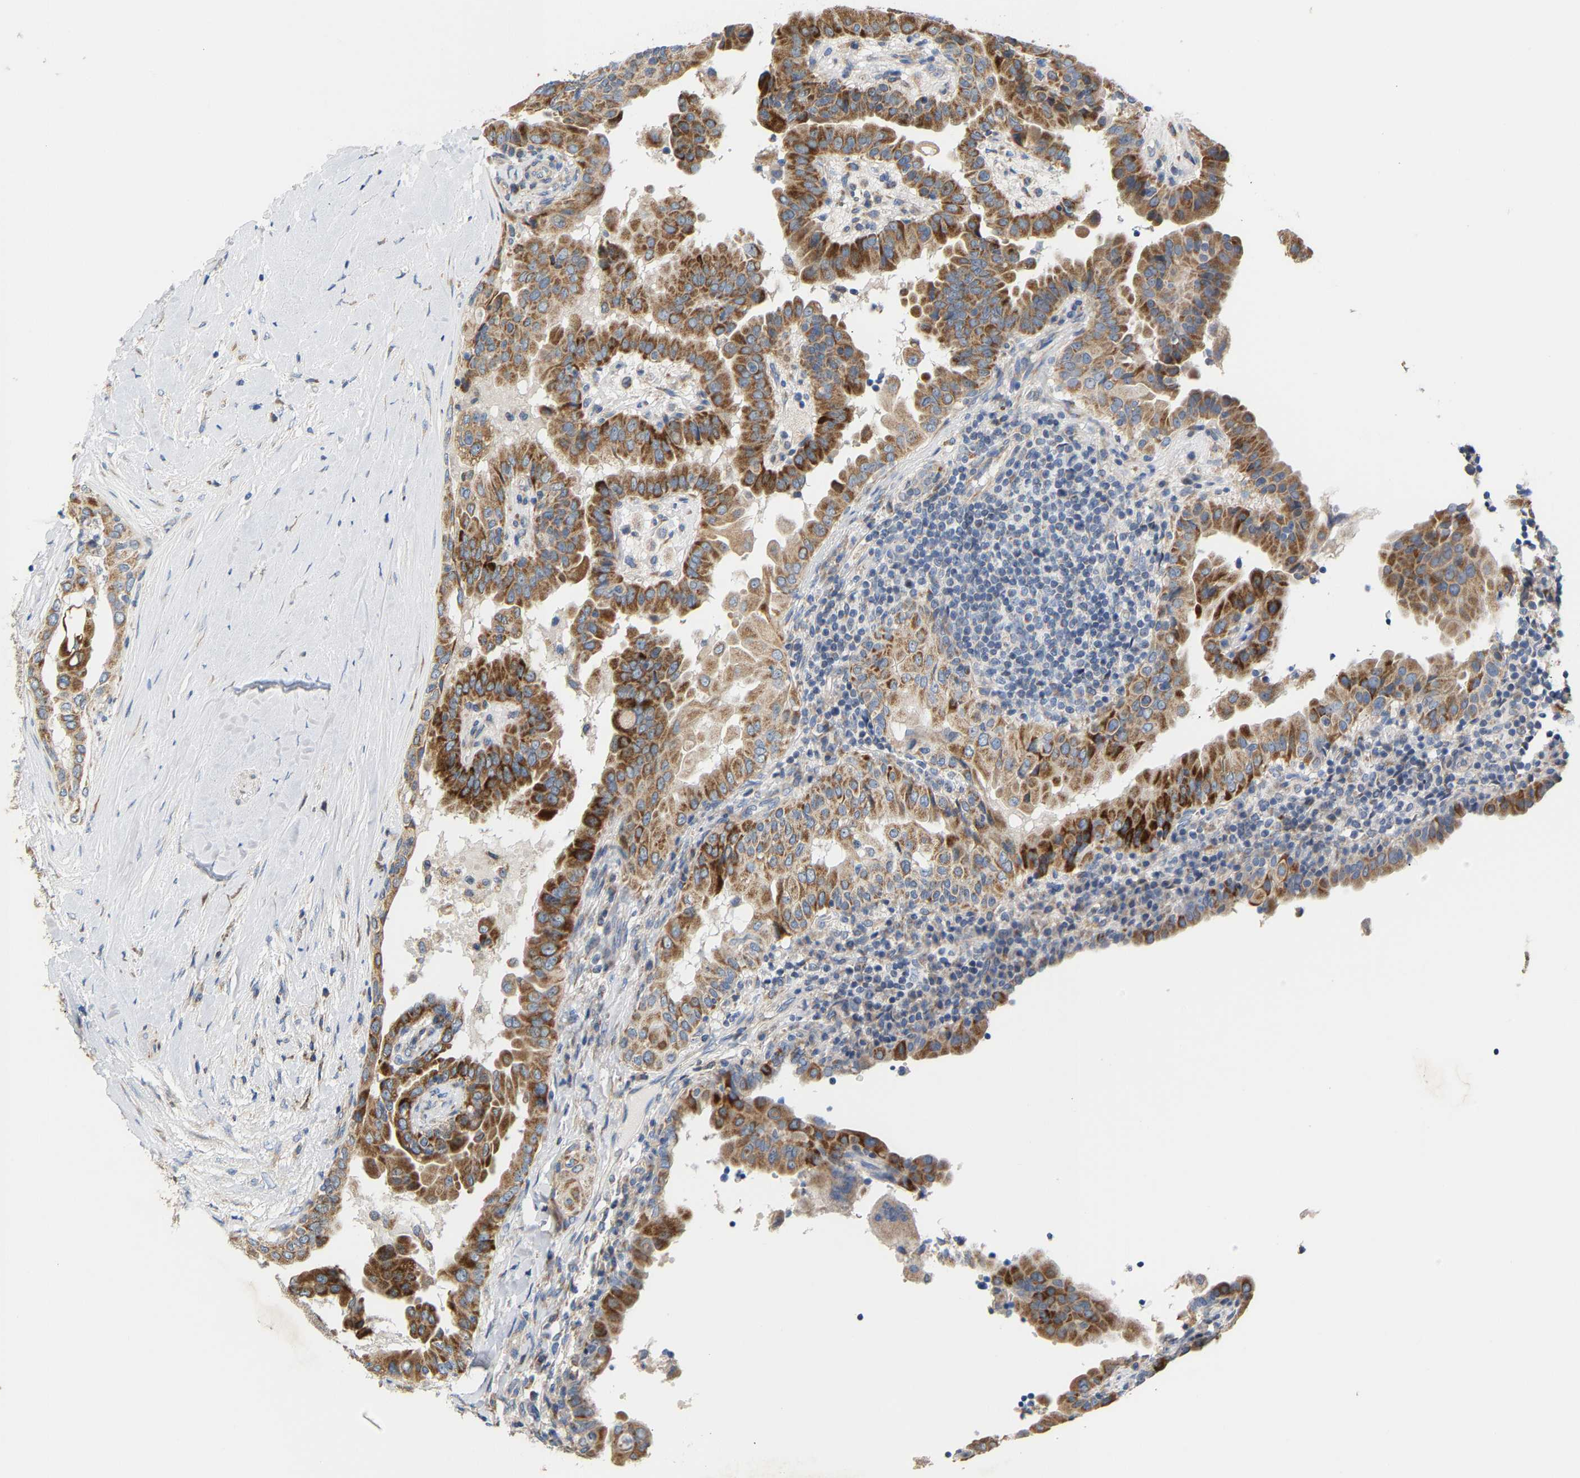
{"staining": {"intensity": "strong", "quantity": ">75%", "location": "cytoplasmic/membranous"}, "tissue": "thyroid cancer", "cell_type": "Tumor cells", "image_type": "cancer", "snomed": [{"axis": "morphology", "description": "Papillary adenocarcinoma, NOS"}, {"axis": "topography", "description": "Thyroid gland"}], "caption": "Immunohistochemistry photomicrograph of human thyroid cancer (papillary adenocarcinoma) stained for a protein (brown), which demonstrates high levels of strong cytoplasmic/membranous expression in approximately >75% of tumor cells.", "gene": "TMEM168", "patient": {"sex": "male", "age": 33}}